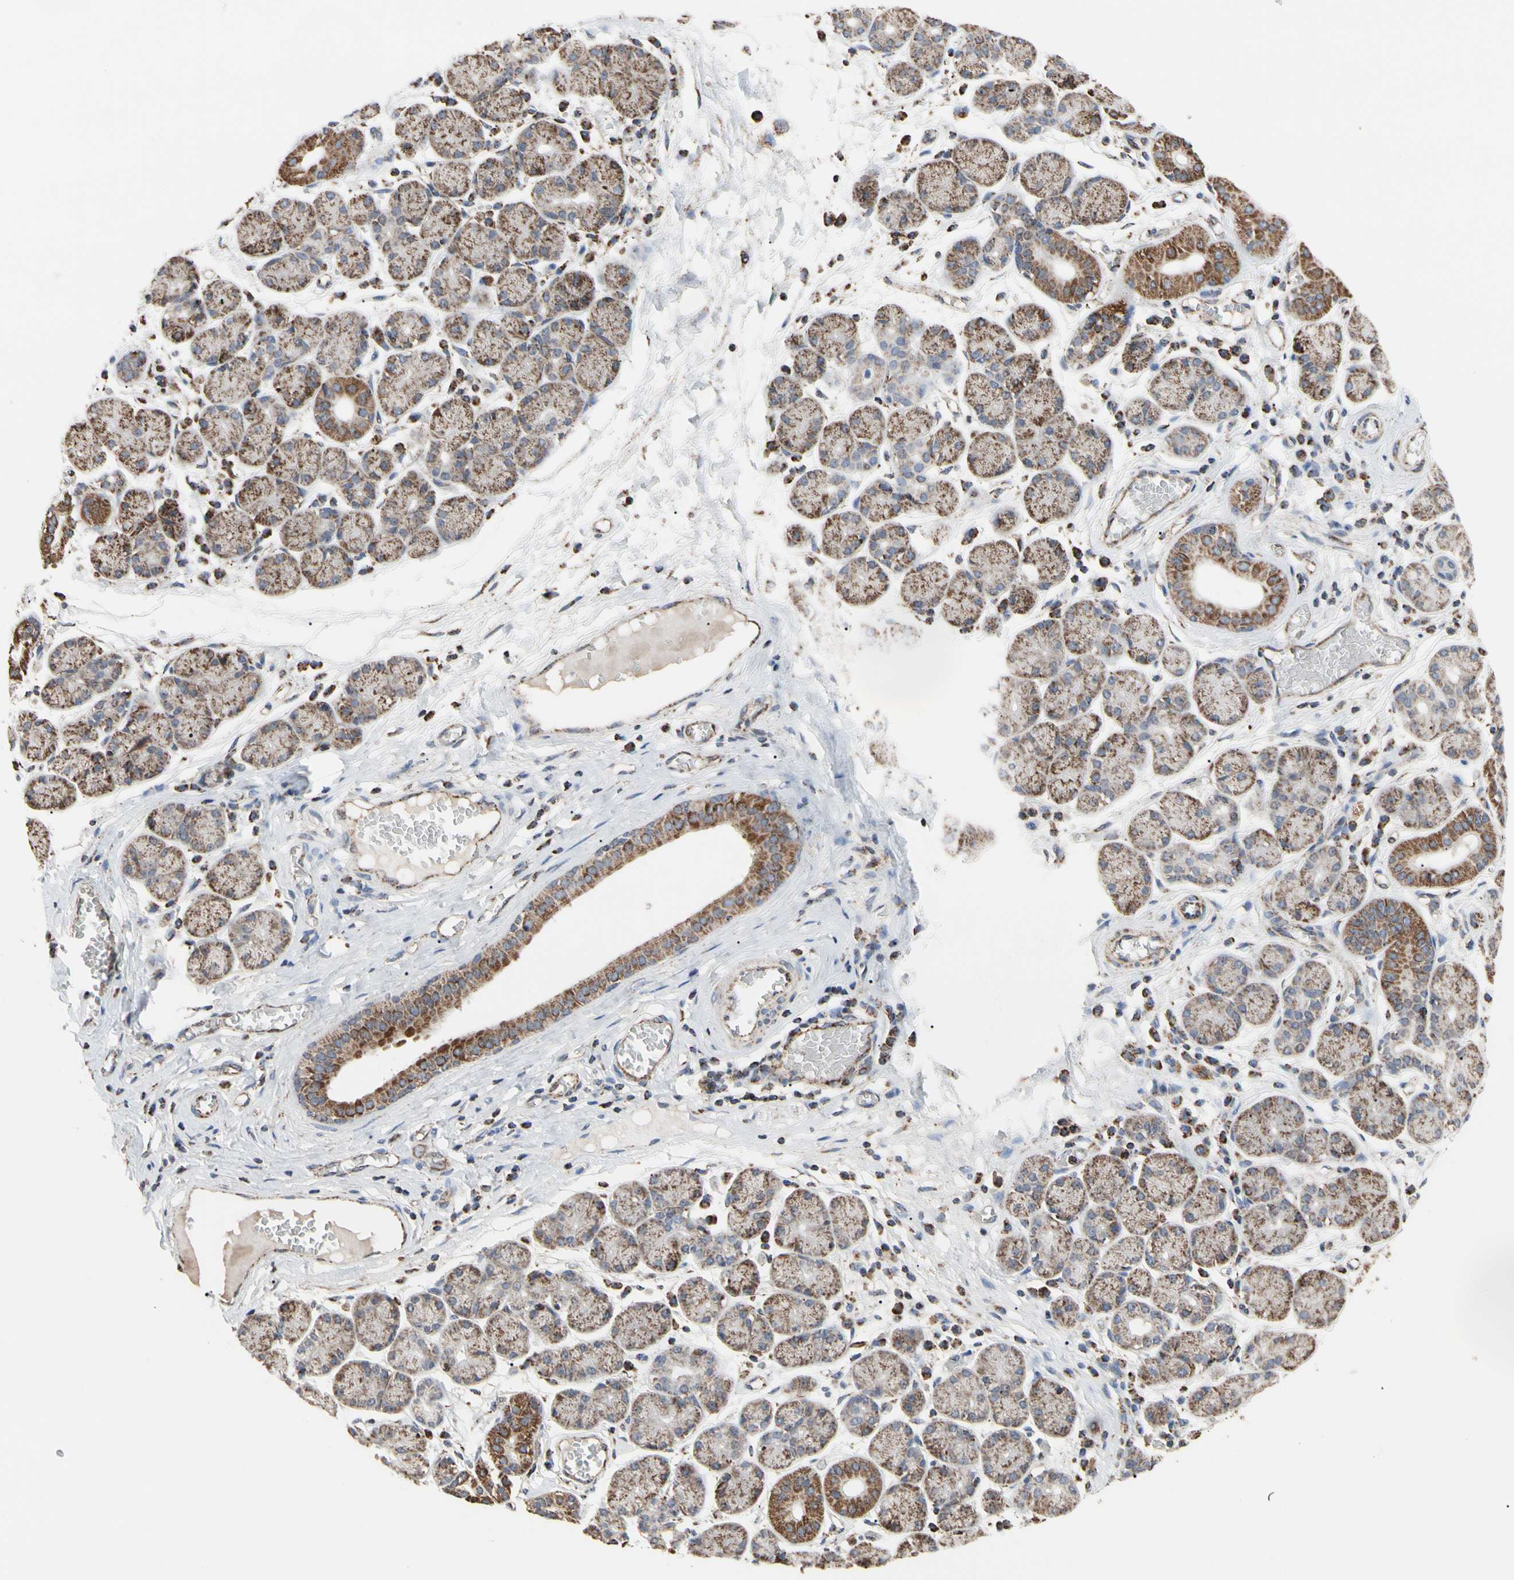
{"staining": {"intensity": "strong", "quantity": "25%-75%", "location": "cytoplasmic/membranous"}, "tissue": "salivary gland", "cell_type": "Glandular cells", "image_type": "normal", "snomed": [{"axis": "morphology", "description": "Normal tissue, NOS"}, {"axis": "topography", "description": "Salivary gland"}], "caption": "Salivary gland stained with IHC reveals strong cytoplasmic/membranous expression in about 25%-75% of glandular cells.", "gene": "FAM110B", "patient": {"sex": "female", "age": 24}}